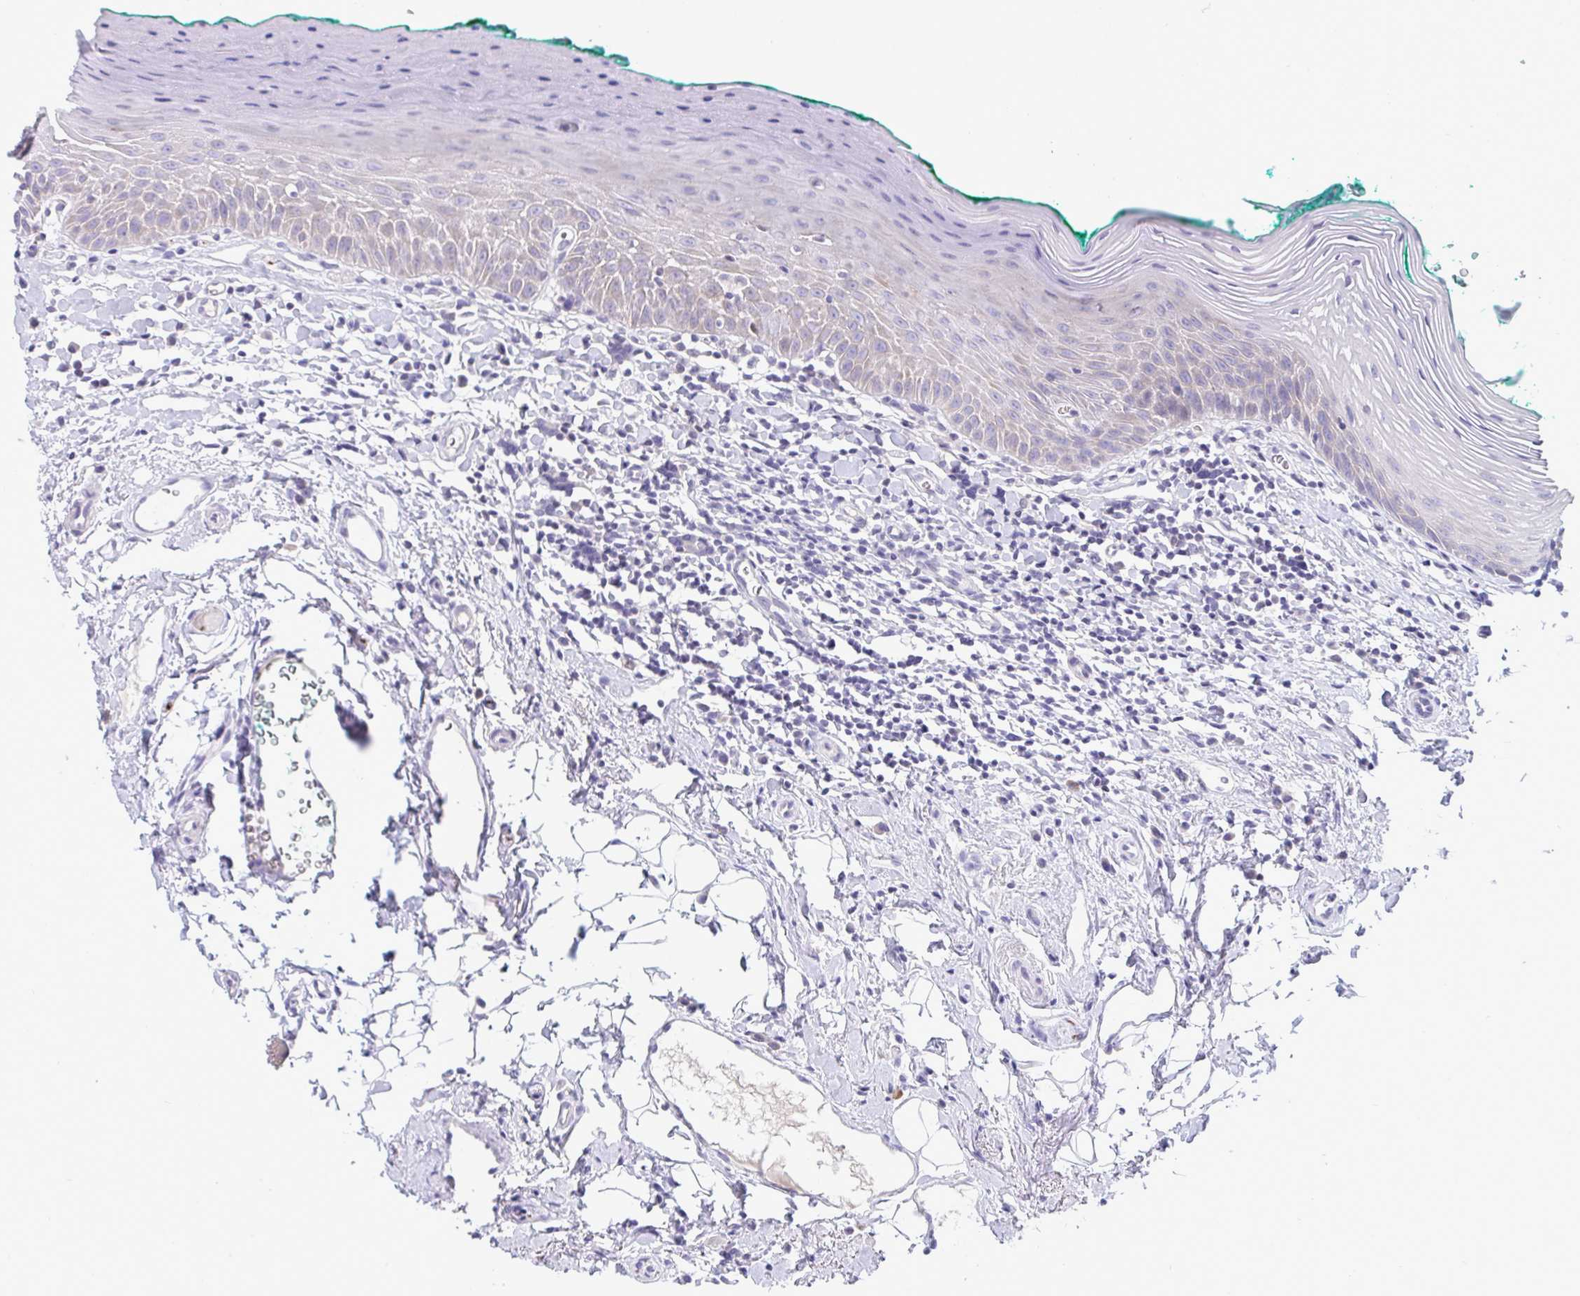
{"staining": {"intensity": "negative", "quantity": "none", "location": "none"}, "tissue": "oral mucosa", "cell_type": "Squamous epithelial cells", "image_type": "normal", "snomed": [{"axis": "morphology", "description": "Normal tissue, NOS"}, {"axis": "topography", "description": "Oral tissue"}, {"axis": "topography", "description": "Tounge, NOS"}], "caption": "This image is of benign oral mucosa stained with immunohistochemistry to label a protein in brown with the nuclei are counter-stained blue. There is no staining in squamous epithelial cells. (DAB (3,3'-diaminobenzidine) immunohistochemistry (IHC) visualized using brightfield microscopy, high magnification).", "gene": "NAA30", "patient": {"sex": "male", "age": 83}}